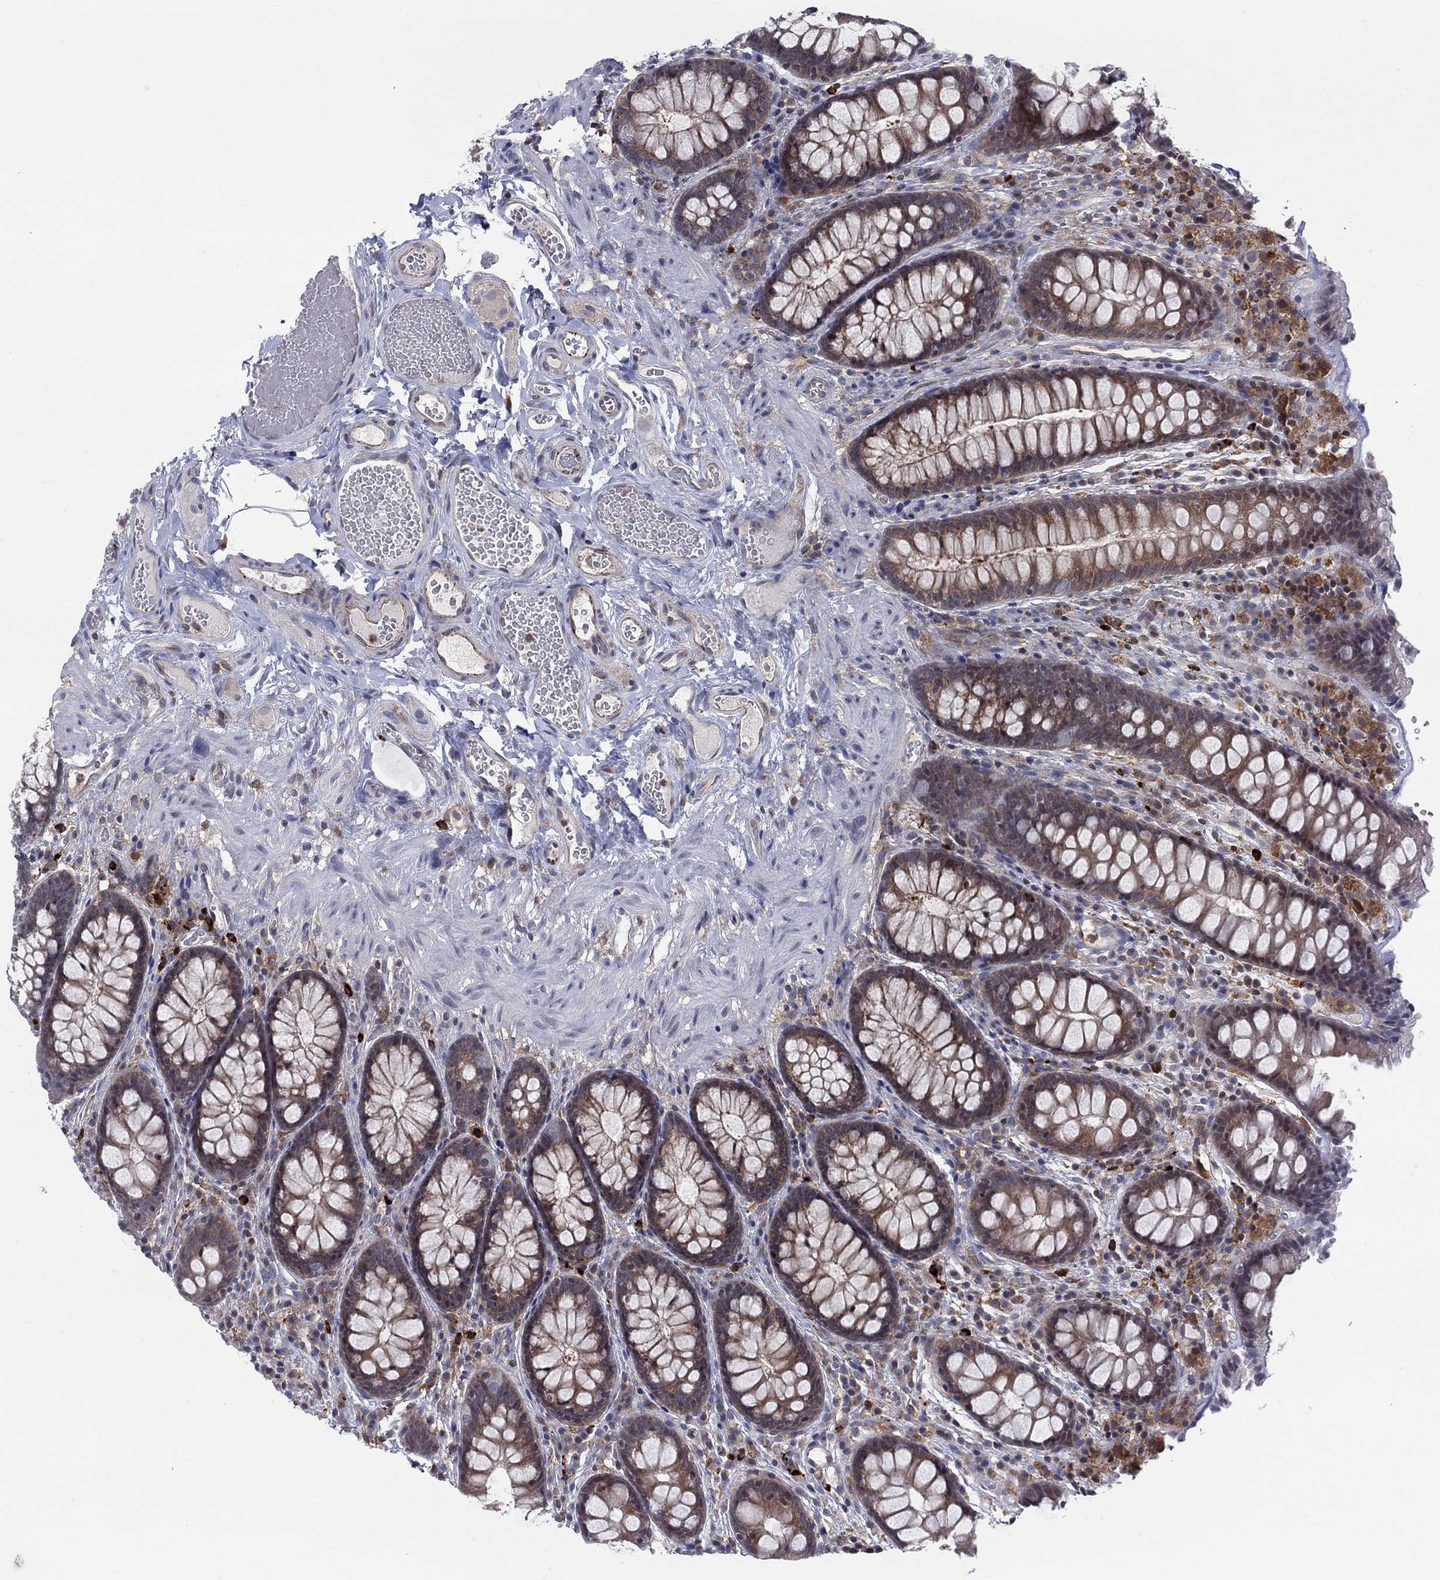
{"staining": {"intensity": "negative", "quantity": "none", "location": "none"}, "tissue": "colon", "cell_type": "Endothelial cells", "image_type": "normal", "snomed": [{"axis": "morphology", "description": "Normal tissue, NOS"}, {"axis": "topography", "description": "Colon"}], "caption": "High magnification brightfield microscopy of normal colon stained with DAB (brown) and counterstained with hematoxylin (blue): endothelial cells show no significant staining.", "gene": "ZNHIT3", "patient": {"sex": "female", "age": 86}}